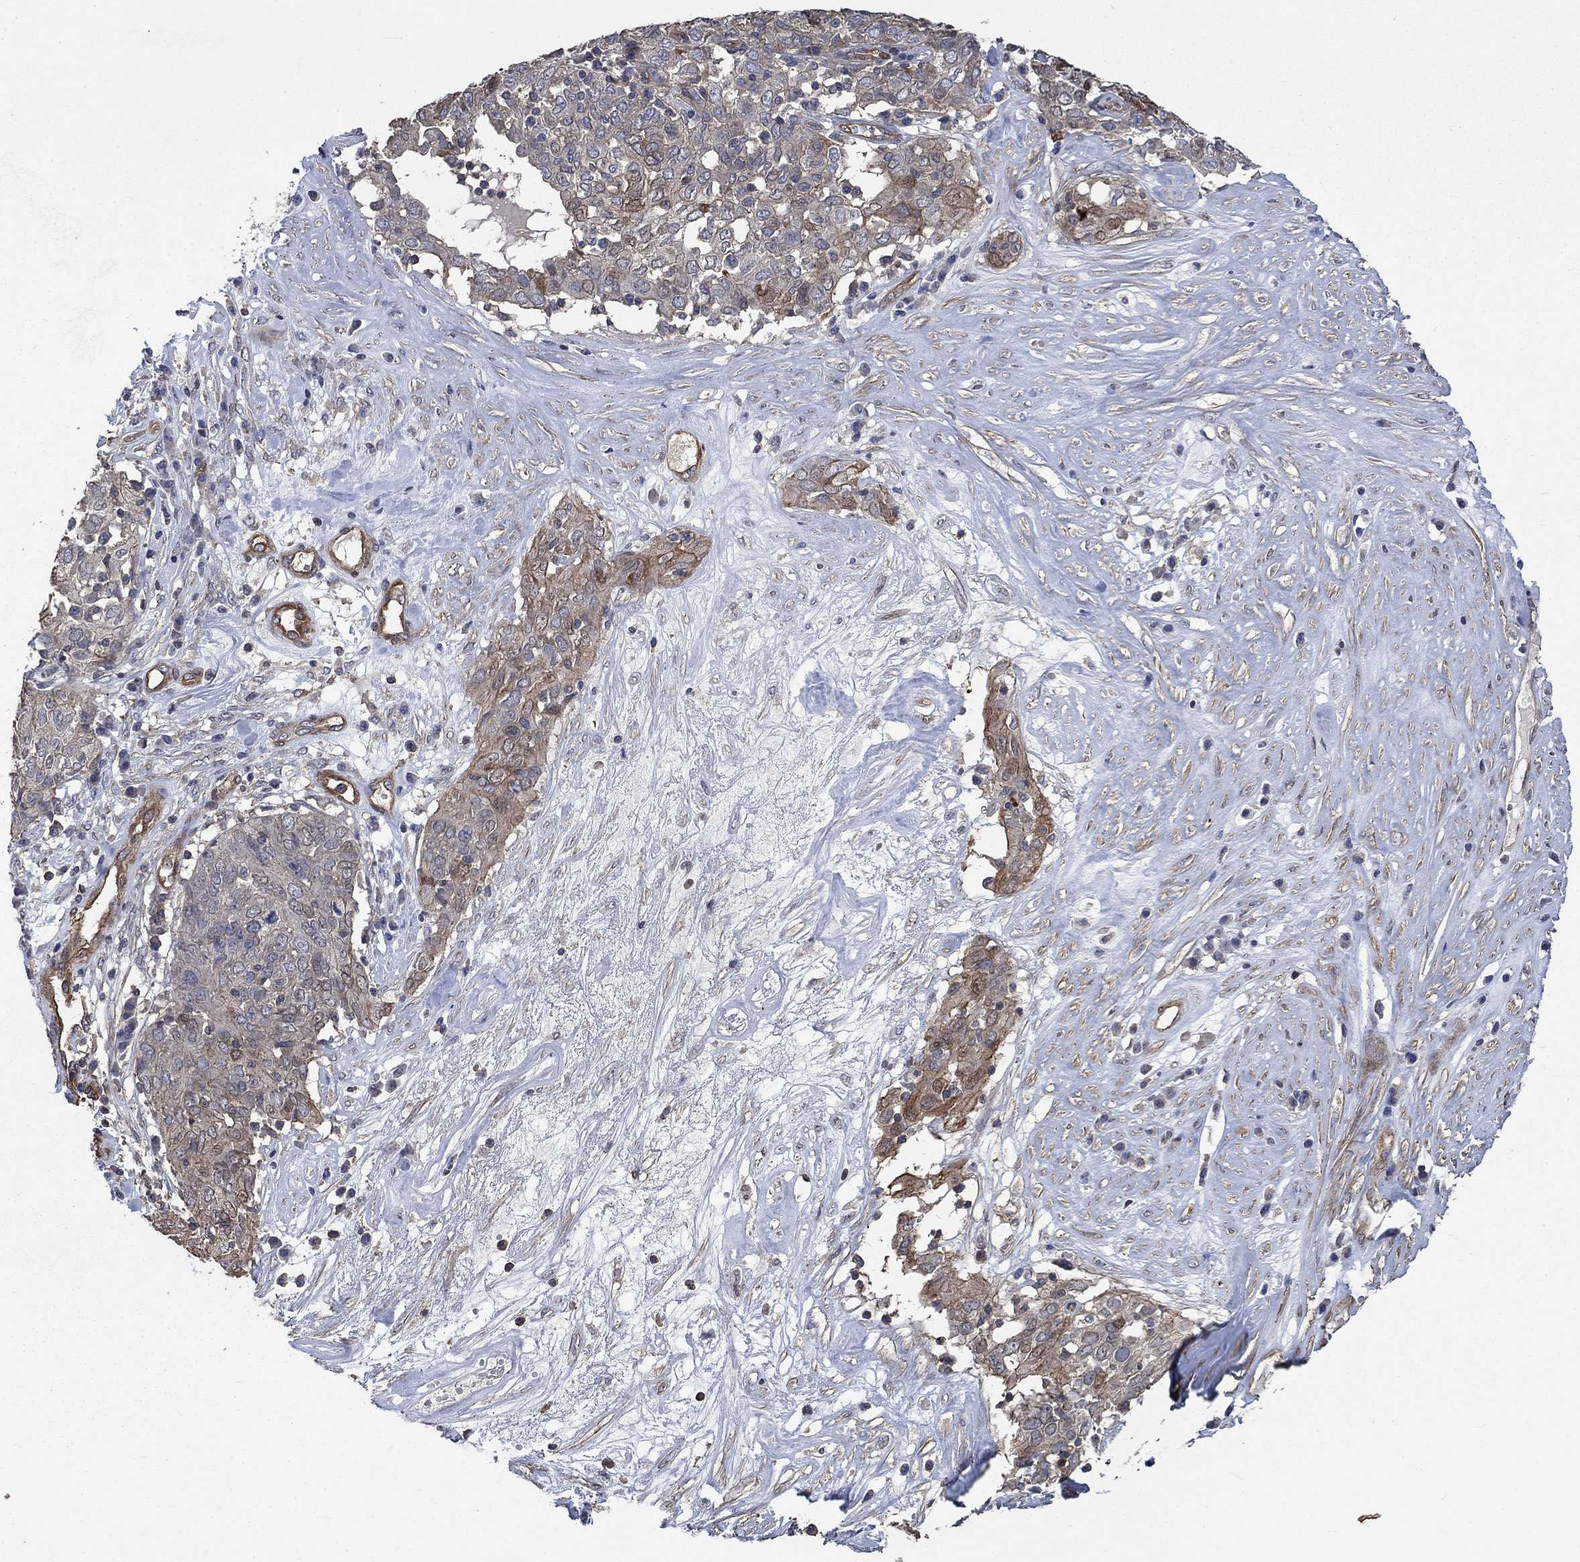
{"staining": {"intensity": "moderate", "quantity": "<25%", "location": "cytoplasmic/membranous"}, "tissue": "ovarian cancer", "cell_type": "Tumor cells", "image_type": "cancer", "snomed": [{"axis": "morphology", "description": "Carcinoma, endometroid"}, {"axis": "topography", "description": "Ovary"}], "caption": "Immunohistochemistry (DAB (3,3'-diaminobenzidine)) staining of ovarian endometroid carcinoma demonstrates moderate cytoplasmic/membranous protein staining in about <25% of tumor cells.", "gene": "PDE3A", "patient": {"sex": "female", "age": 50}}